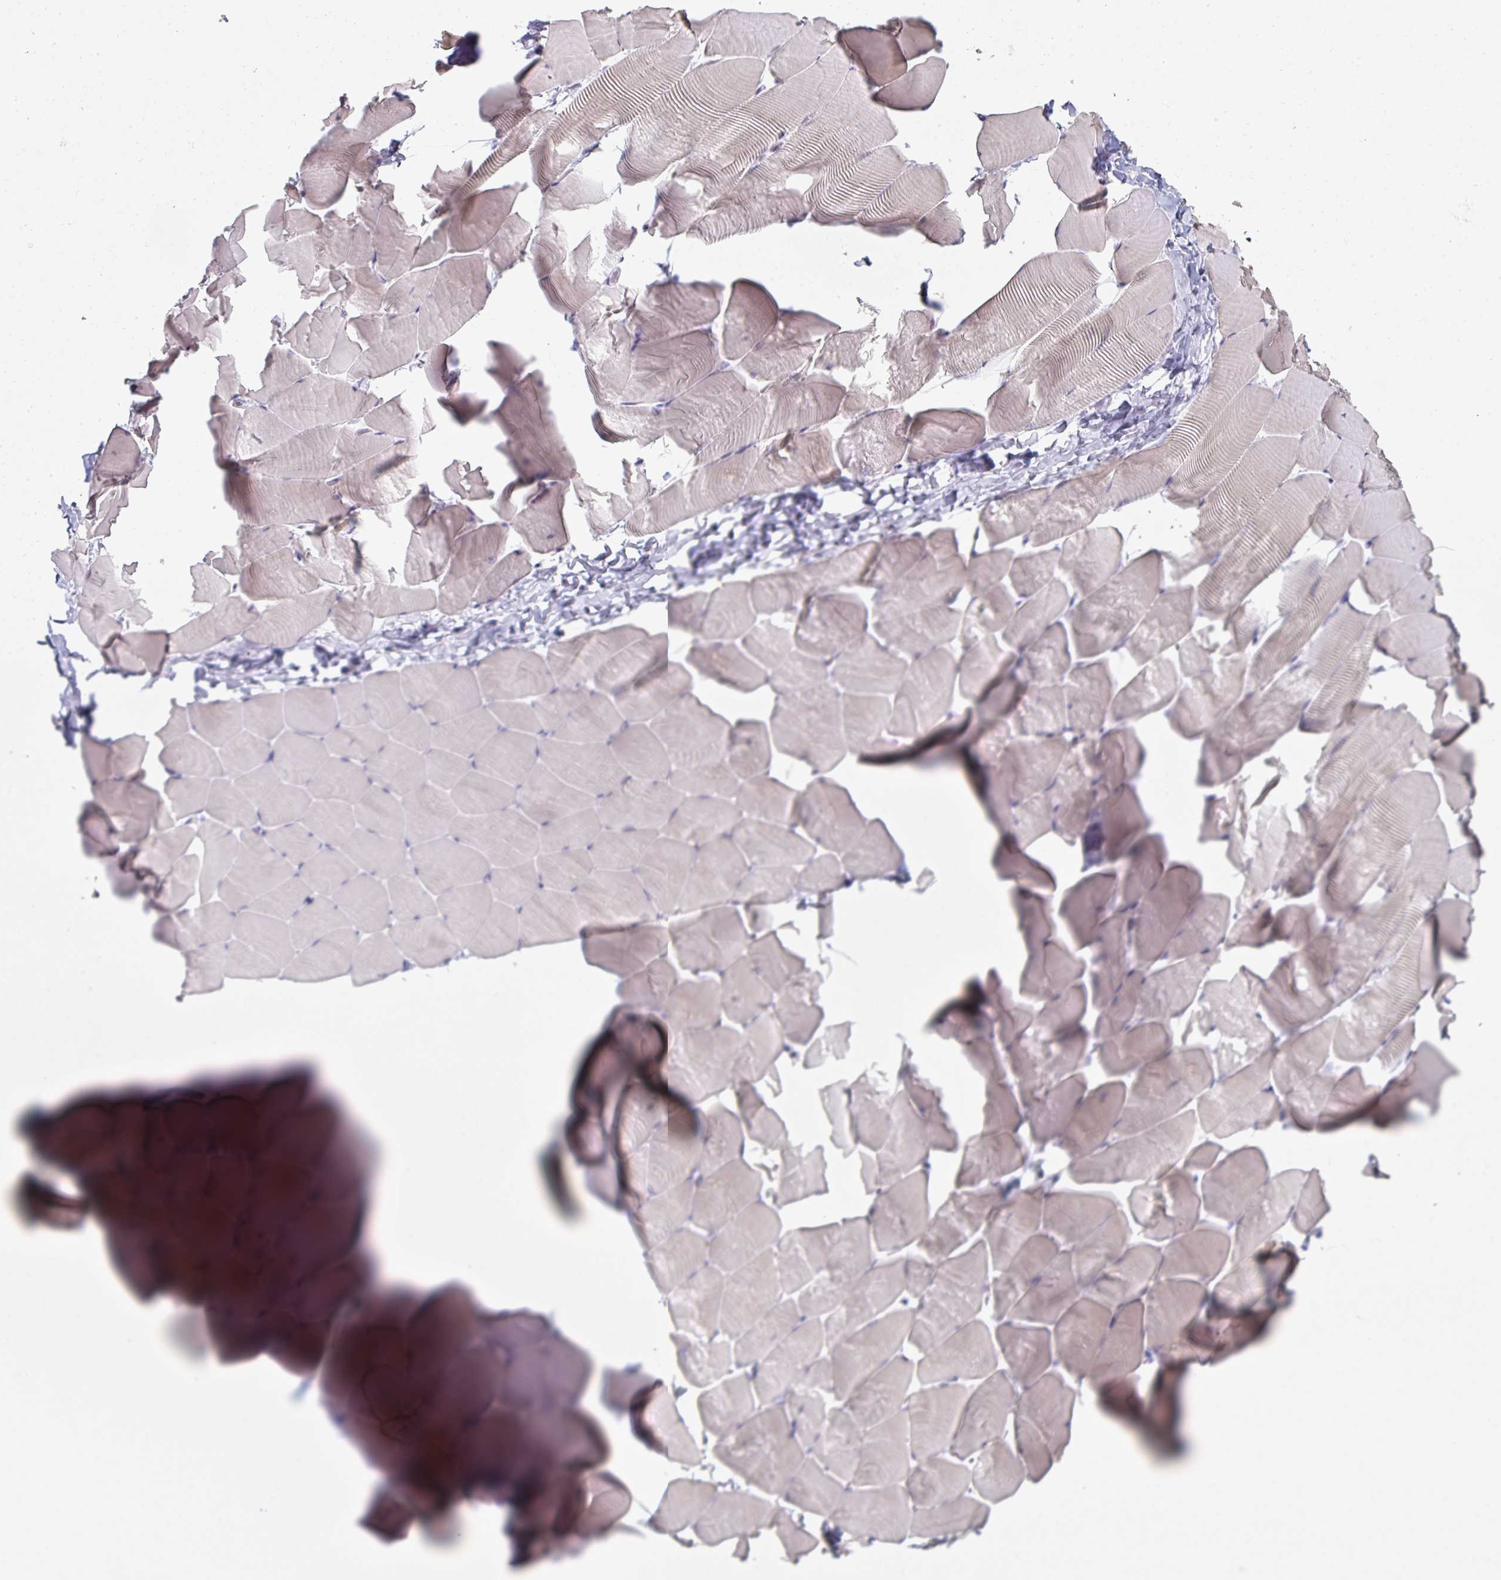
{"staining": {"intensity": "weak", "quantity": "<25%", "location": "cytoplasmic/membranous"}, "tissue": "skeletal muscle", "cell_type": "Myocytes", "image_type": "normal", "snomed": [{"axis": "morphology", "description": "Normal tissue, NOS"}, {"axis": "topography", "description": "Skeletal muscle"}], "caption": "This is an IHC micrograph of benign human skeletal muscle. There is no expression in myocytes.", "gene": "A1CF", "patient": {"sex": "male", "age": 25}}